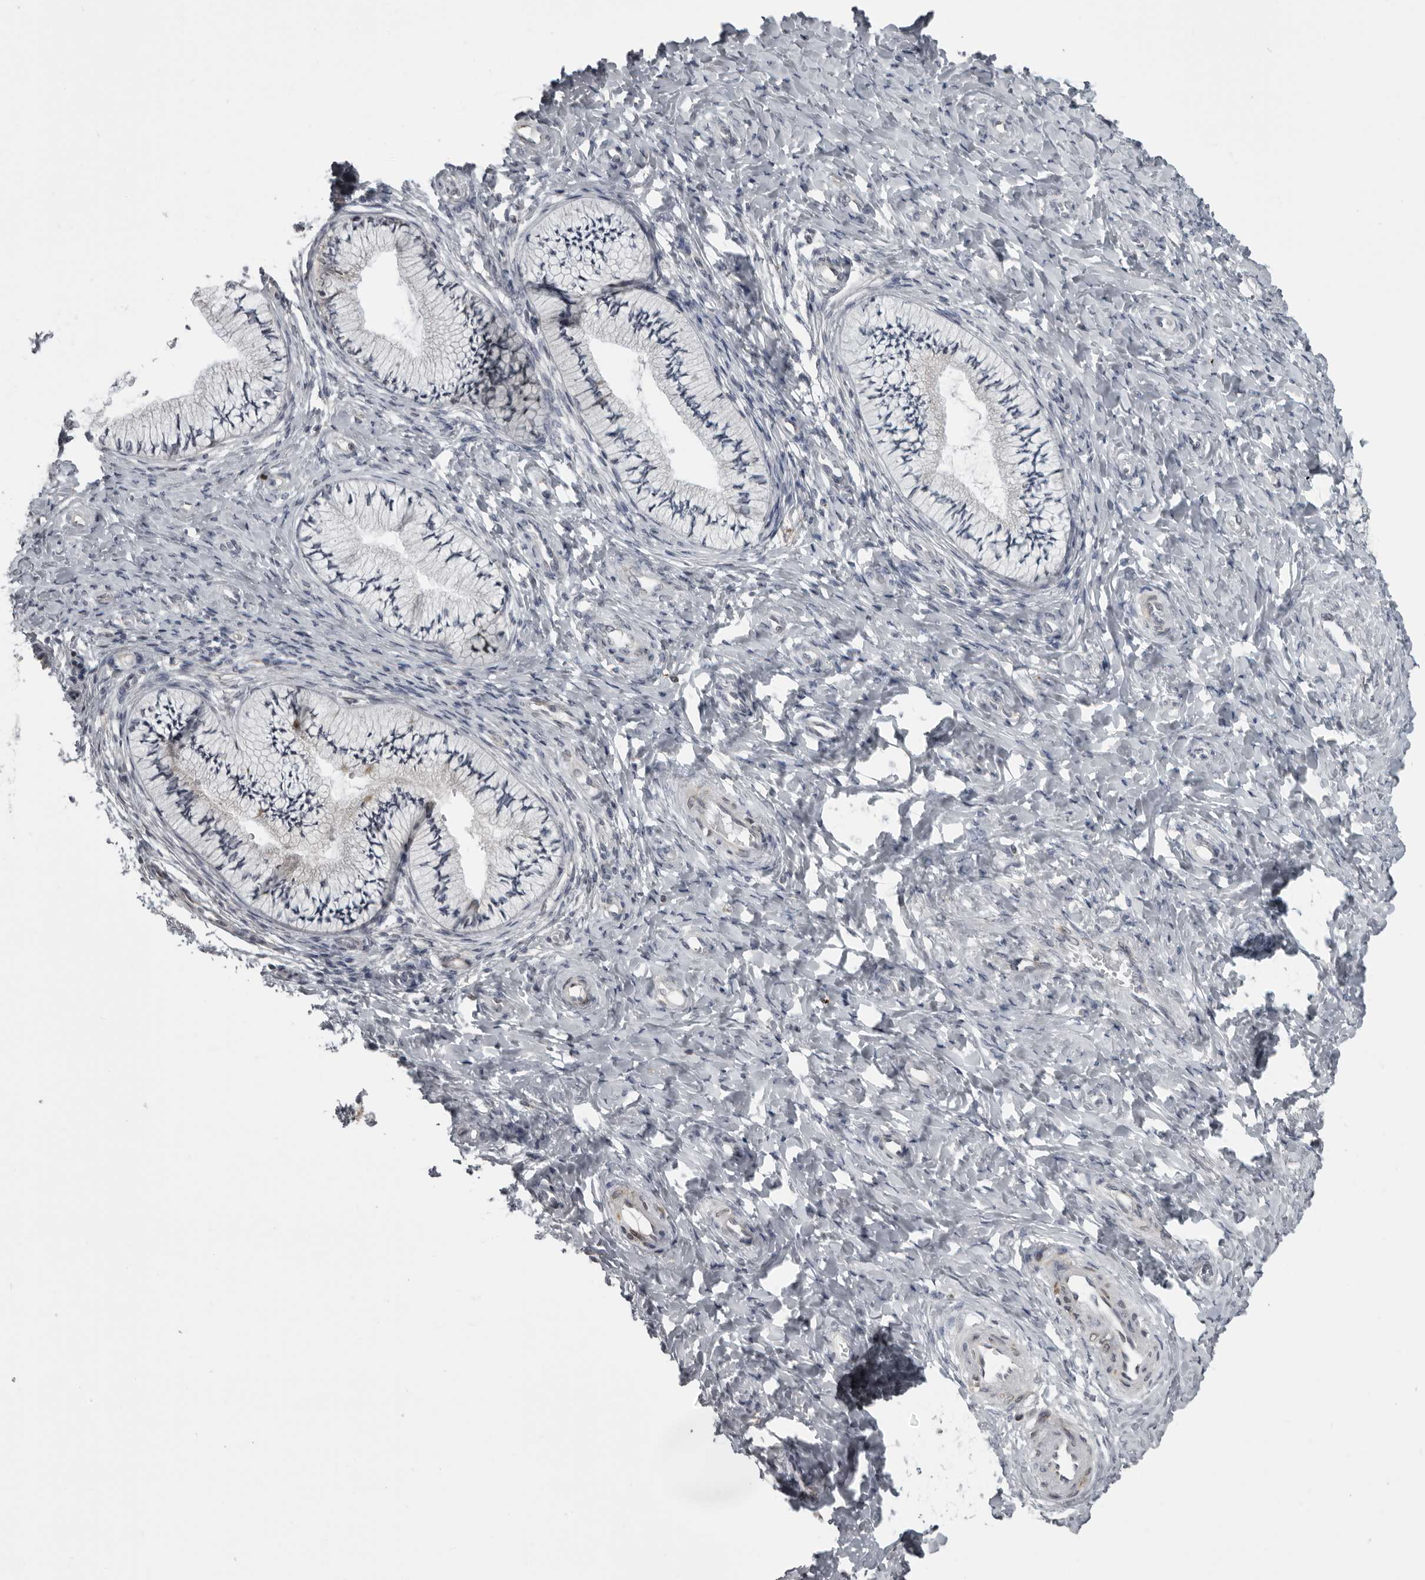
{"staining": {"intensity": "weak", "quantity": "25%-75%", "location": "cytoplasmic/membranous"}, "tissue": "cervix", "cell_type": "Glandular cells", "image_type": "normal", "snomed": [{"axis": "morphology", "description": "Normal tissue, NOS"}, {"axis": "topography", "description": "Cervix"}], "caption": "Brown immunohistochemical staining in benign cervix reveals weak cytoplasmic/membranous expression in approximately 25%-75% of glandular cells. Nuclei are stained in blue.", "gene": "RTCA", "patient": {"sex": "female", "age": 36}}